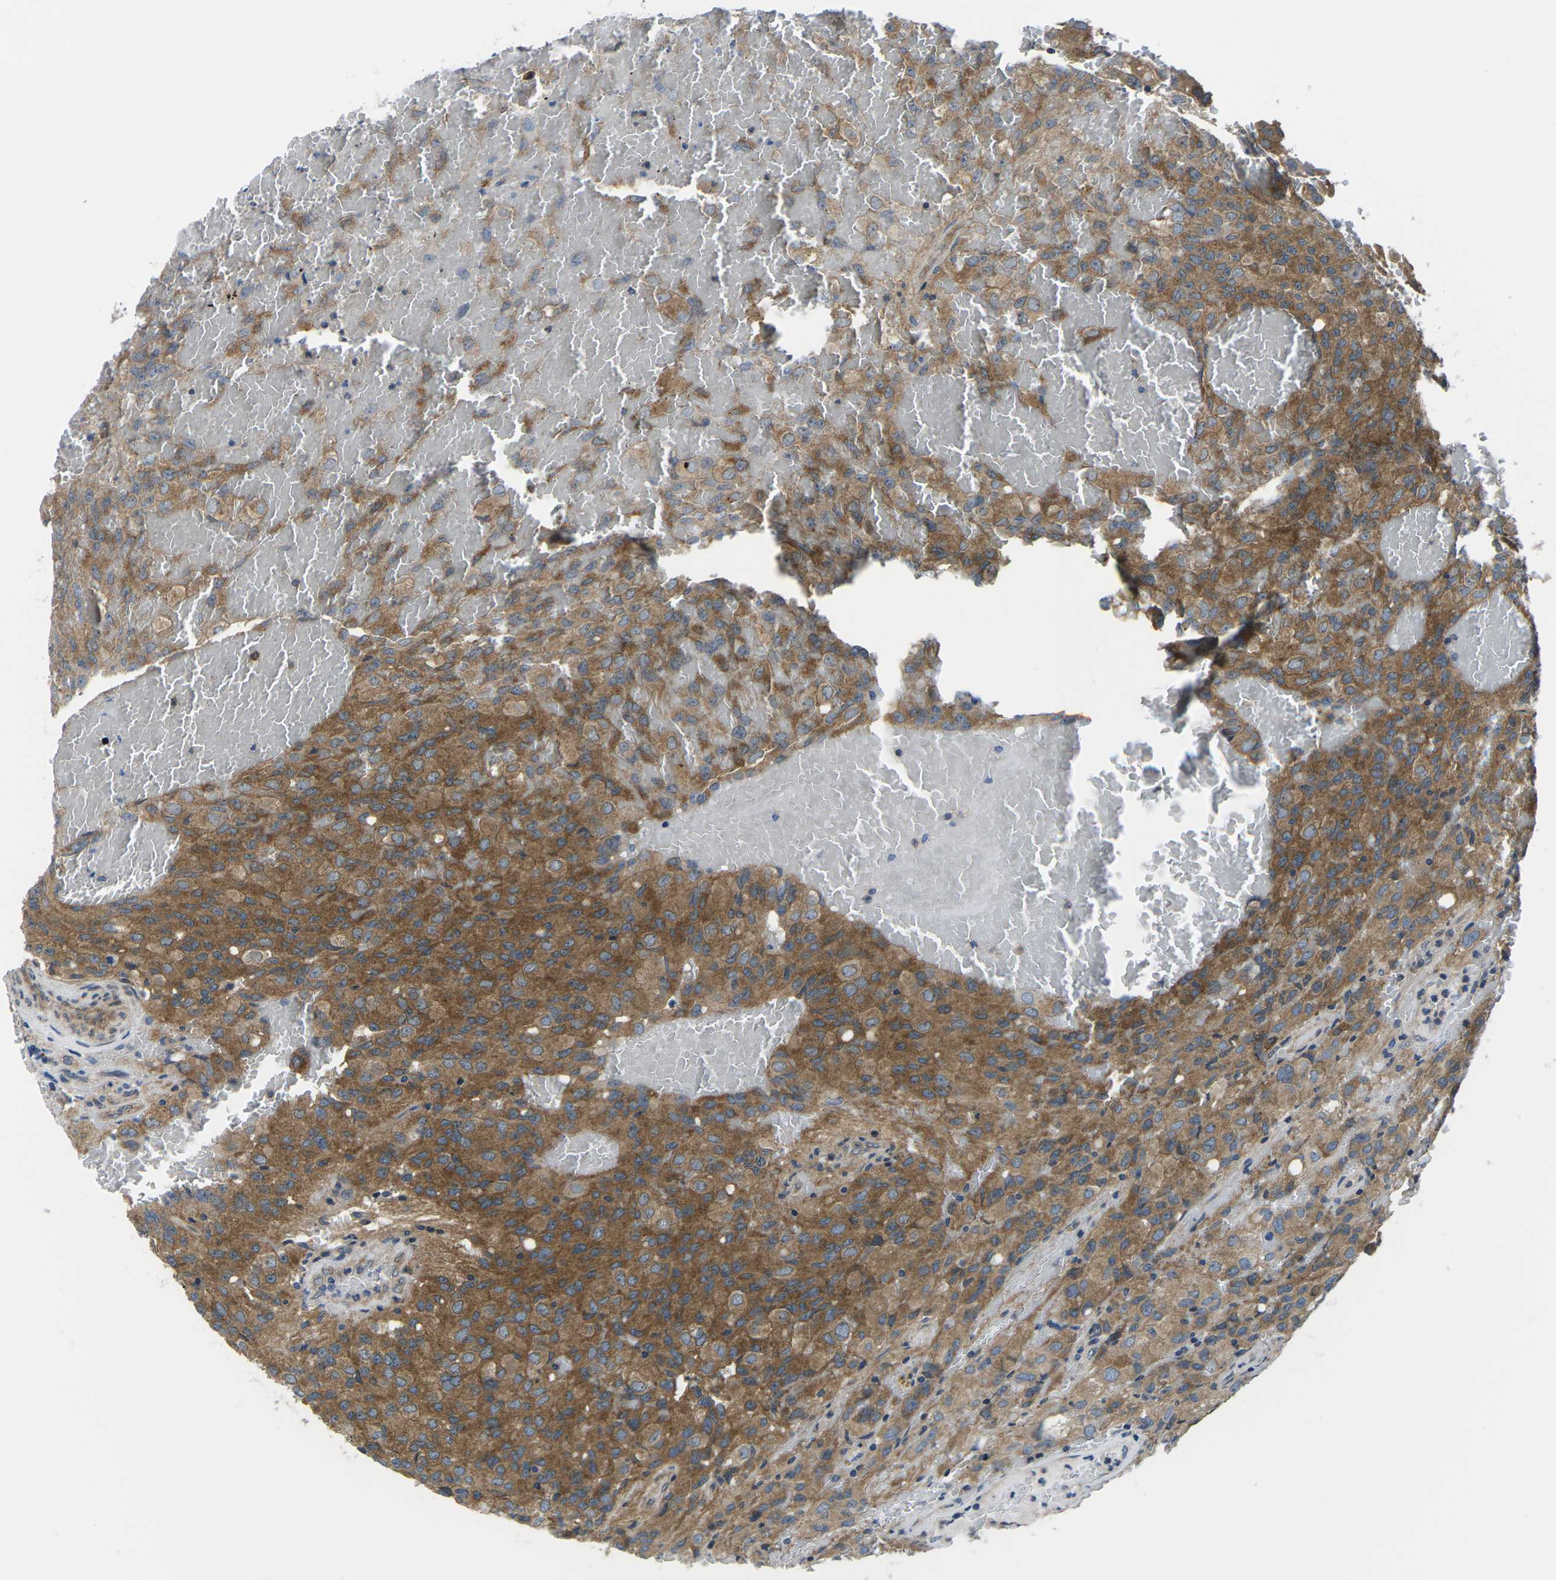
{"staining": {"intensity": "moderate", "quantity": ">75%", "location": "cytoplasmic/membranous"}, "tissue": "glioma", "cell_type": "Tumor cells", "image_type": "cancer", "snomed": [{"axis": "morphology", "description": "Glioma, malignant, High grade"}, {"axis": "topography", "description": "Brain"}], "caption": "Glioma tissue reveals moderate cytoplasmic/membranous positivity in approximately >75% of tumor cells, visualized by immunohistochemistry.", "gene": "GSK3B", "patient": {"sex": "male", "age": 32}}